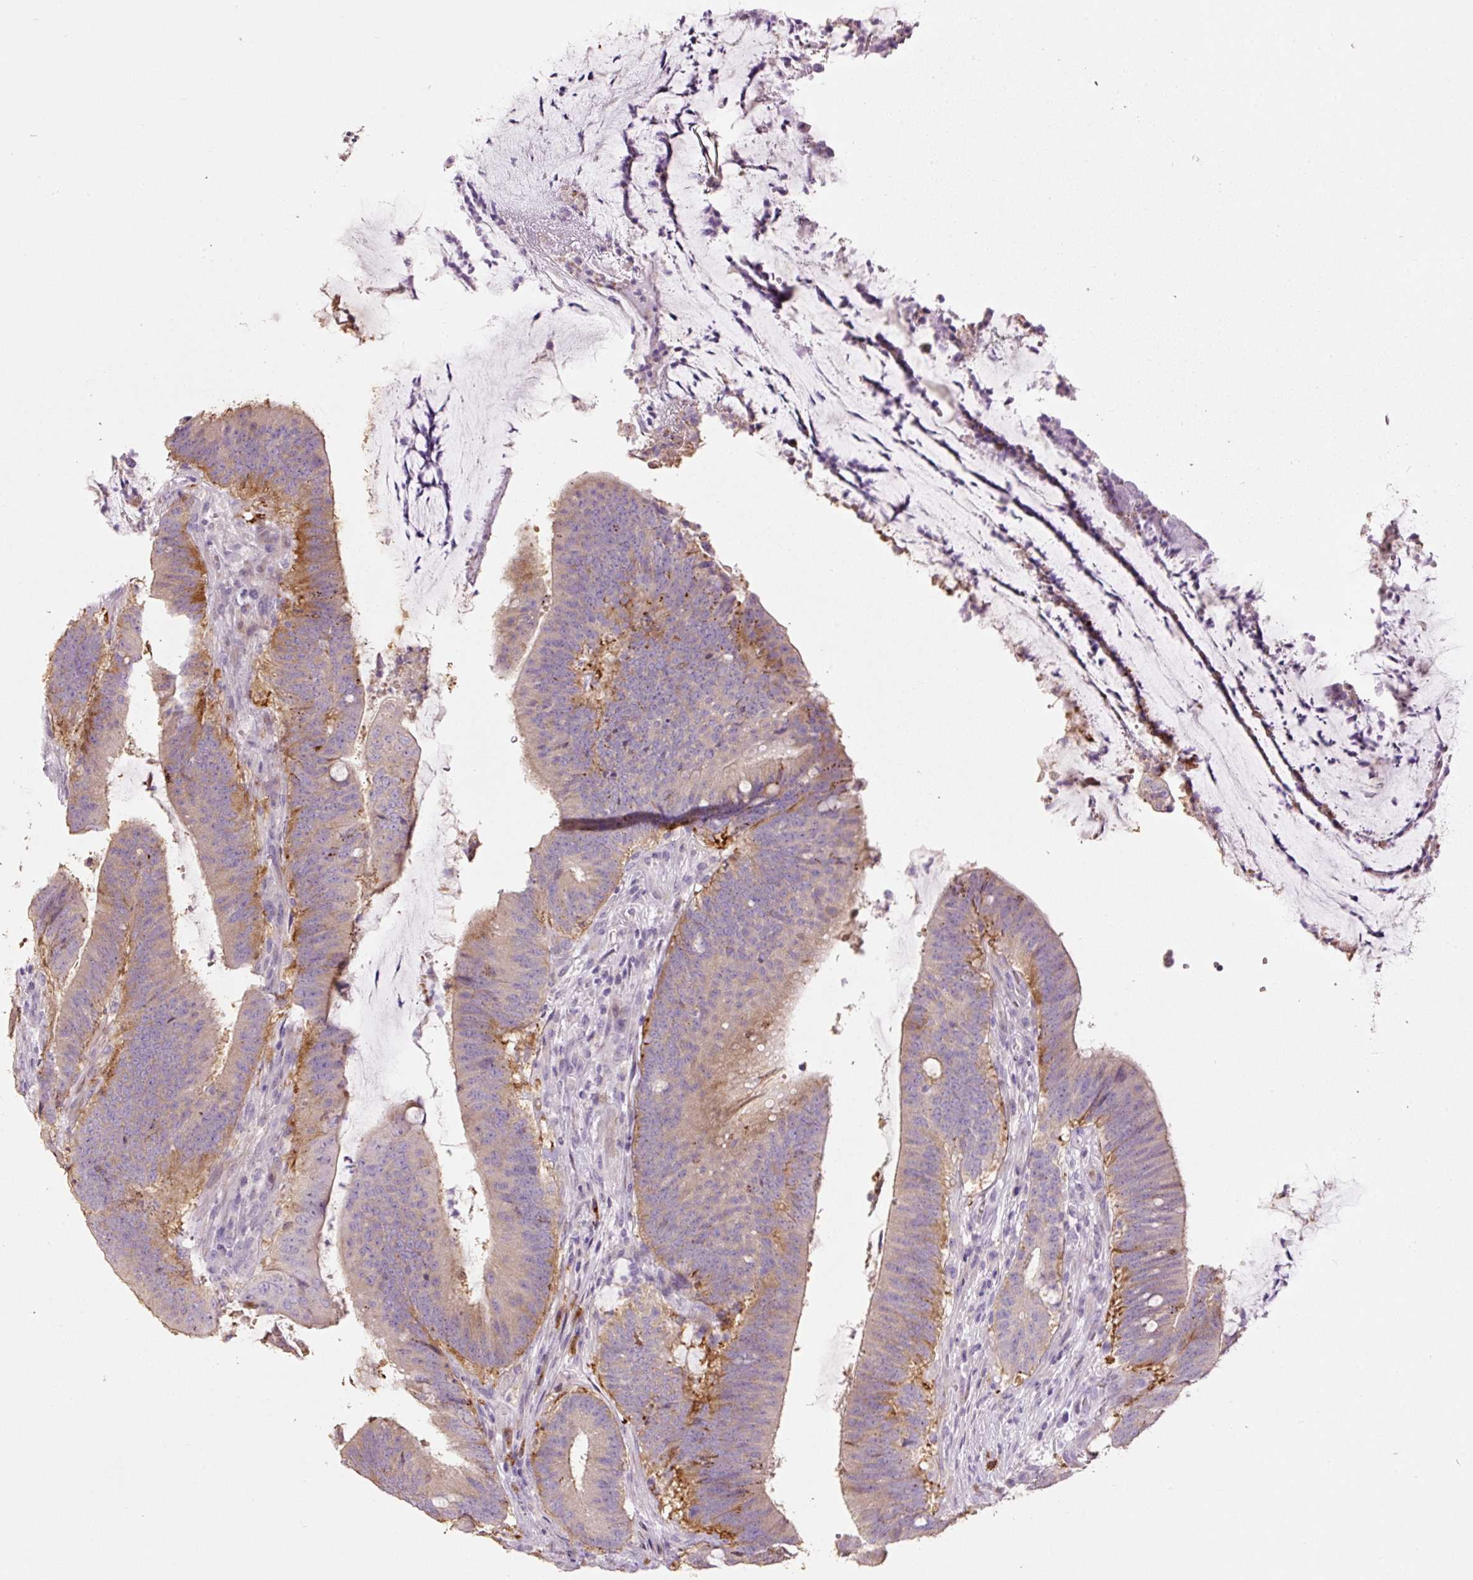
{"staining": {"intensity": "moderate", "quantity": "25%-75%", "location": "cytoplasmic/membranous"}, "tissue": "colorectal cancer", "cell_type": "Tumor cells", "image_type": "cancer", "snomed": [{"axis": "morphology", "description": "Adenocarcinoma, NOS"}, {"axis": "topography", "description": "Colon"}], "caption": "Protein analysis of colorectal cancer (adenocarcinoma) tissue exhibits moderate cytoplasmic/membranous staining in approximately 25%-75% of tumor cells.", "gene": "HAX1", "patient": {"sex": "female", "age": 43}}